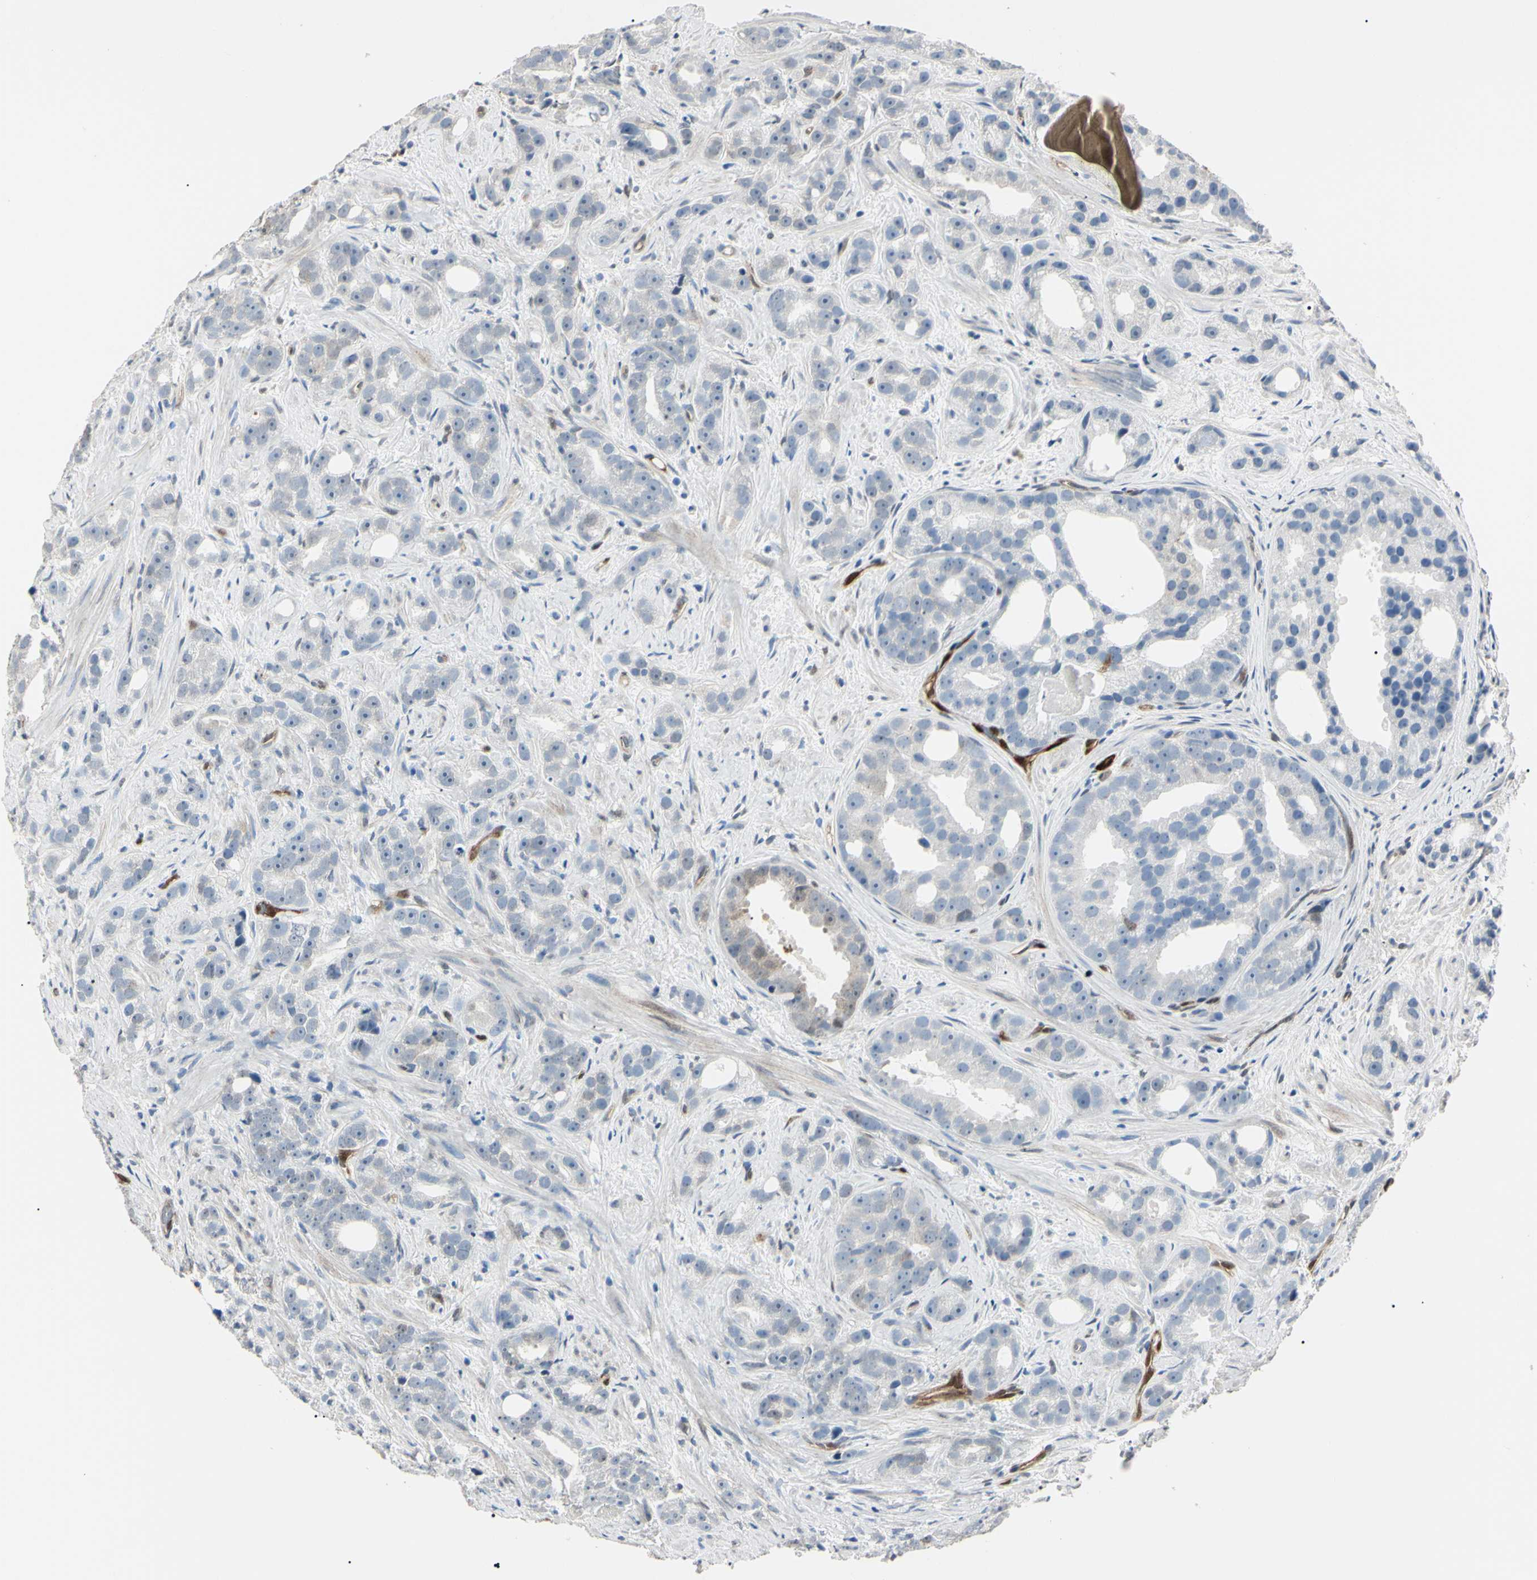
{"staining": {"intensity": "strong", "quantity": "25%-75%", "location": "cytoplasmic/membranous,nuclear"}, "tissue": "prostate cancer", "cell_type": "Tumor cells", "image_type": "cancer", "snomed": [{"axis": "morphology", "description": "Adenocarcinoma, Low grade"}, {"axis": "topography", "description": "Prostate"}], "caption": "Human prostate cancer (low-grade adenocarcinoma) stained for a protein (brown) demonstrates strong cytoplasmic/membranous and nuclear positive expression in approximately 25%-75% of tumor cells.", "gene": "AKR1C3", "patient": {"sex": "male", "age": 89}}